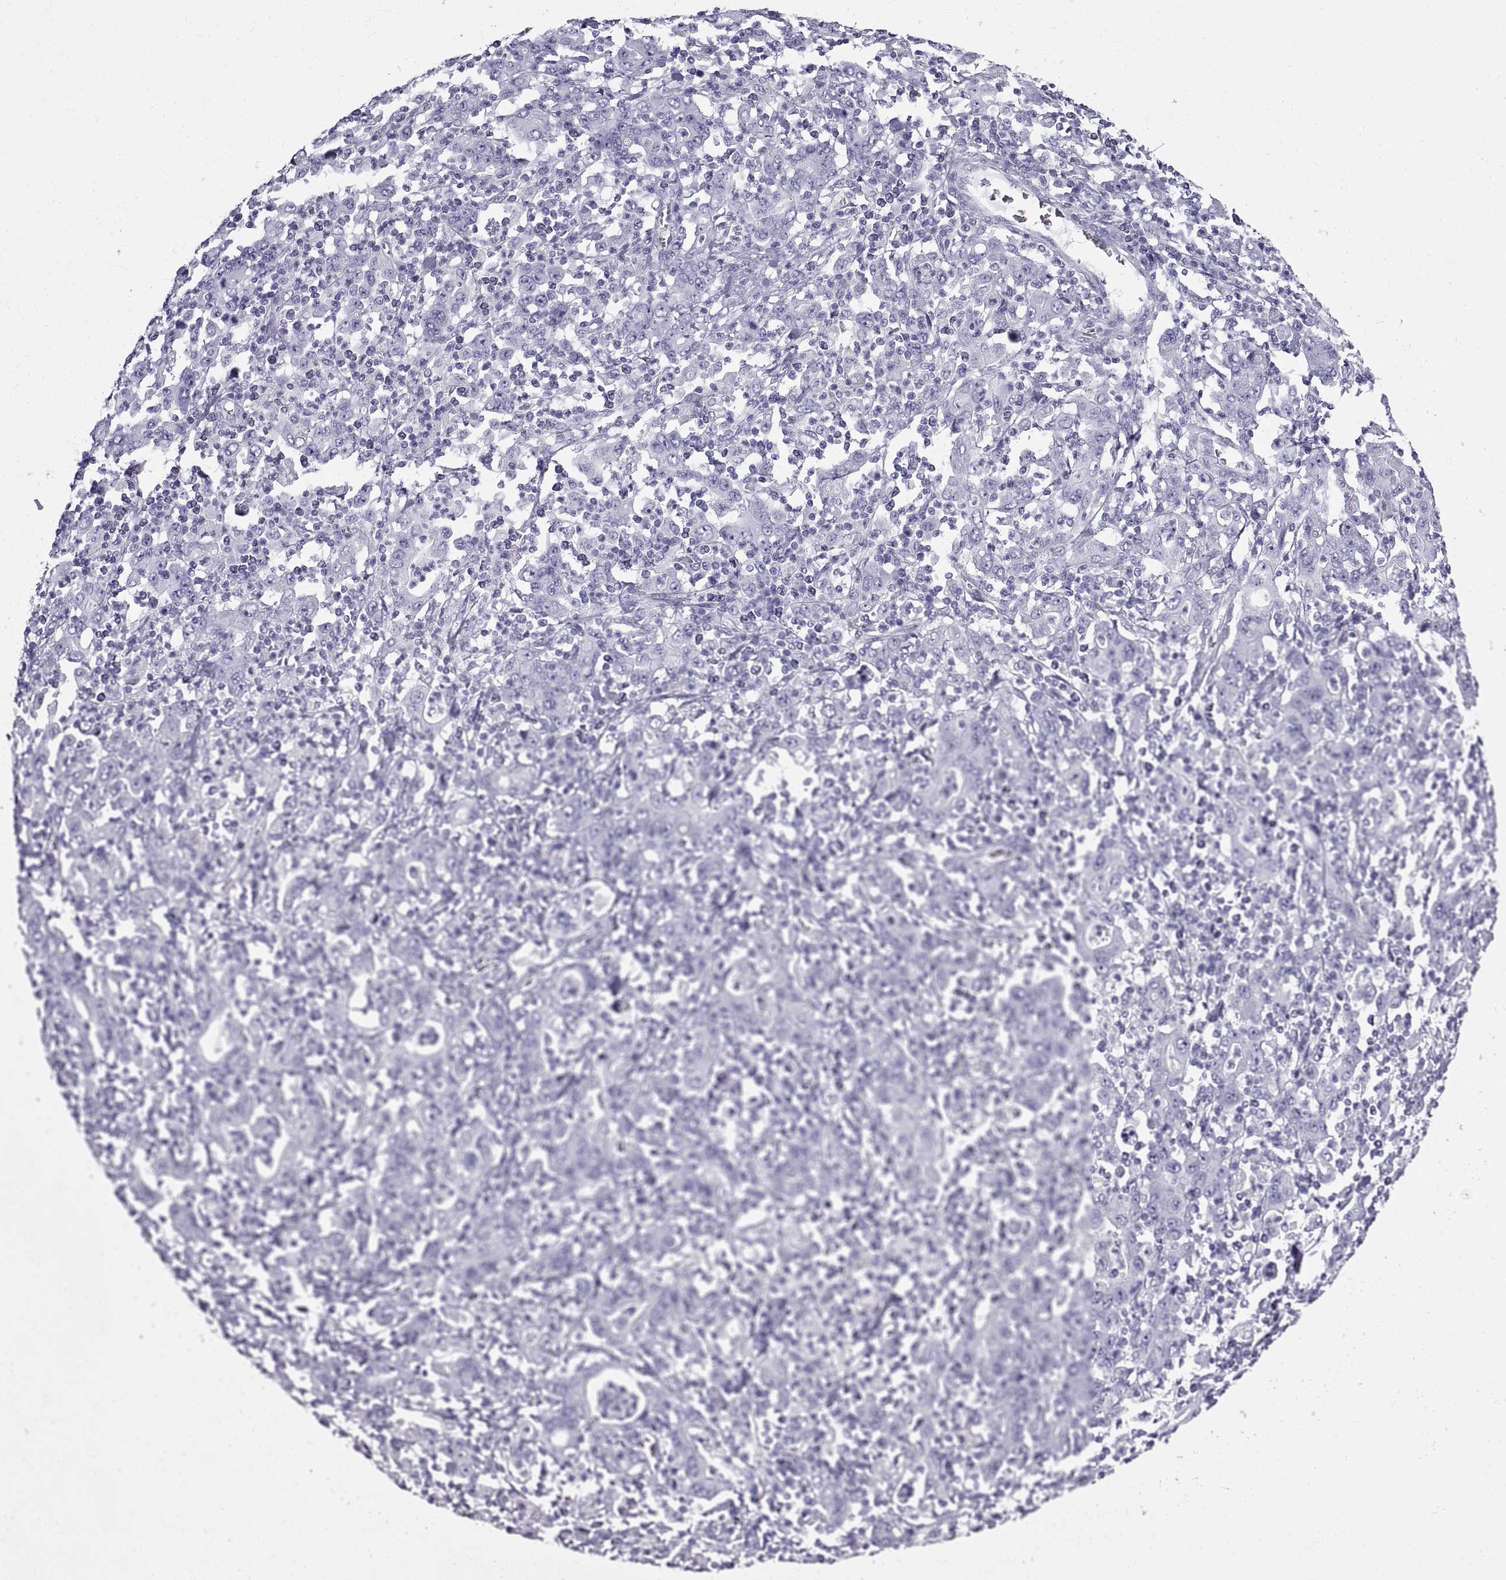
{"staining": {"intensity": "negative", "quantity": "none", "location": "none"}, "tissue": "stomach cancer", "cell_type": "Tumor cells", "image_type": "cancer", "snomed": [{"axis": "morphology", "description": "Adenocarcinoma, NOS"}, {"axis": "topography", "description": "Stomach, upper"}], "caption": "There is no significant positivity in tumor cells of adenocarcinoma (stomach).", "gene": "RLBP1", "patient": {"sex": "male", "age": 69}}